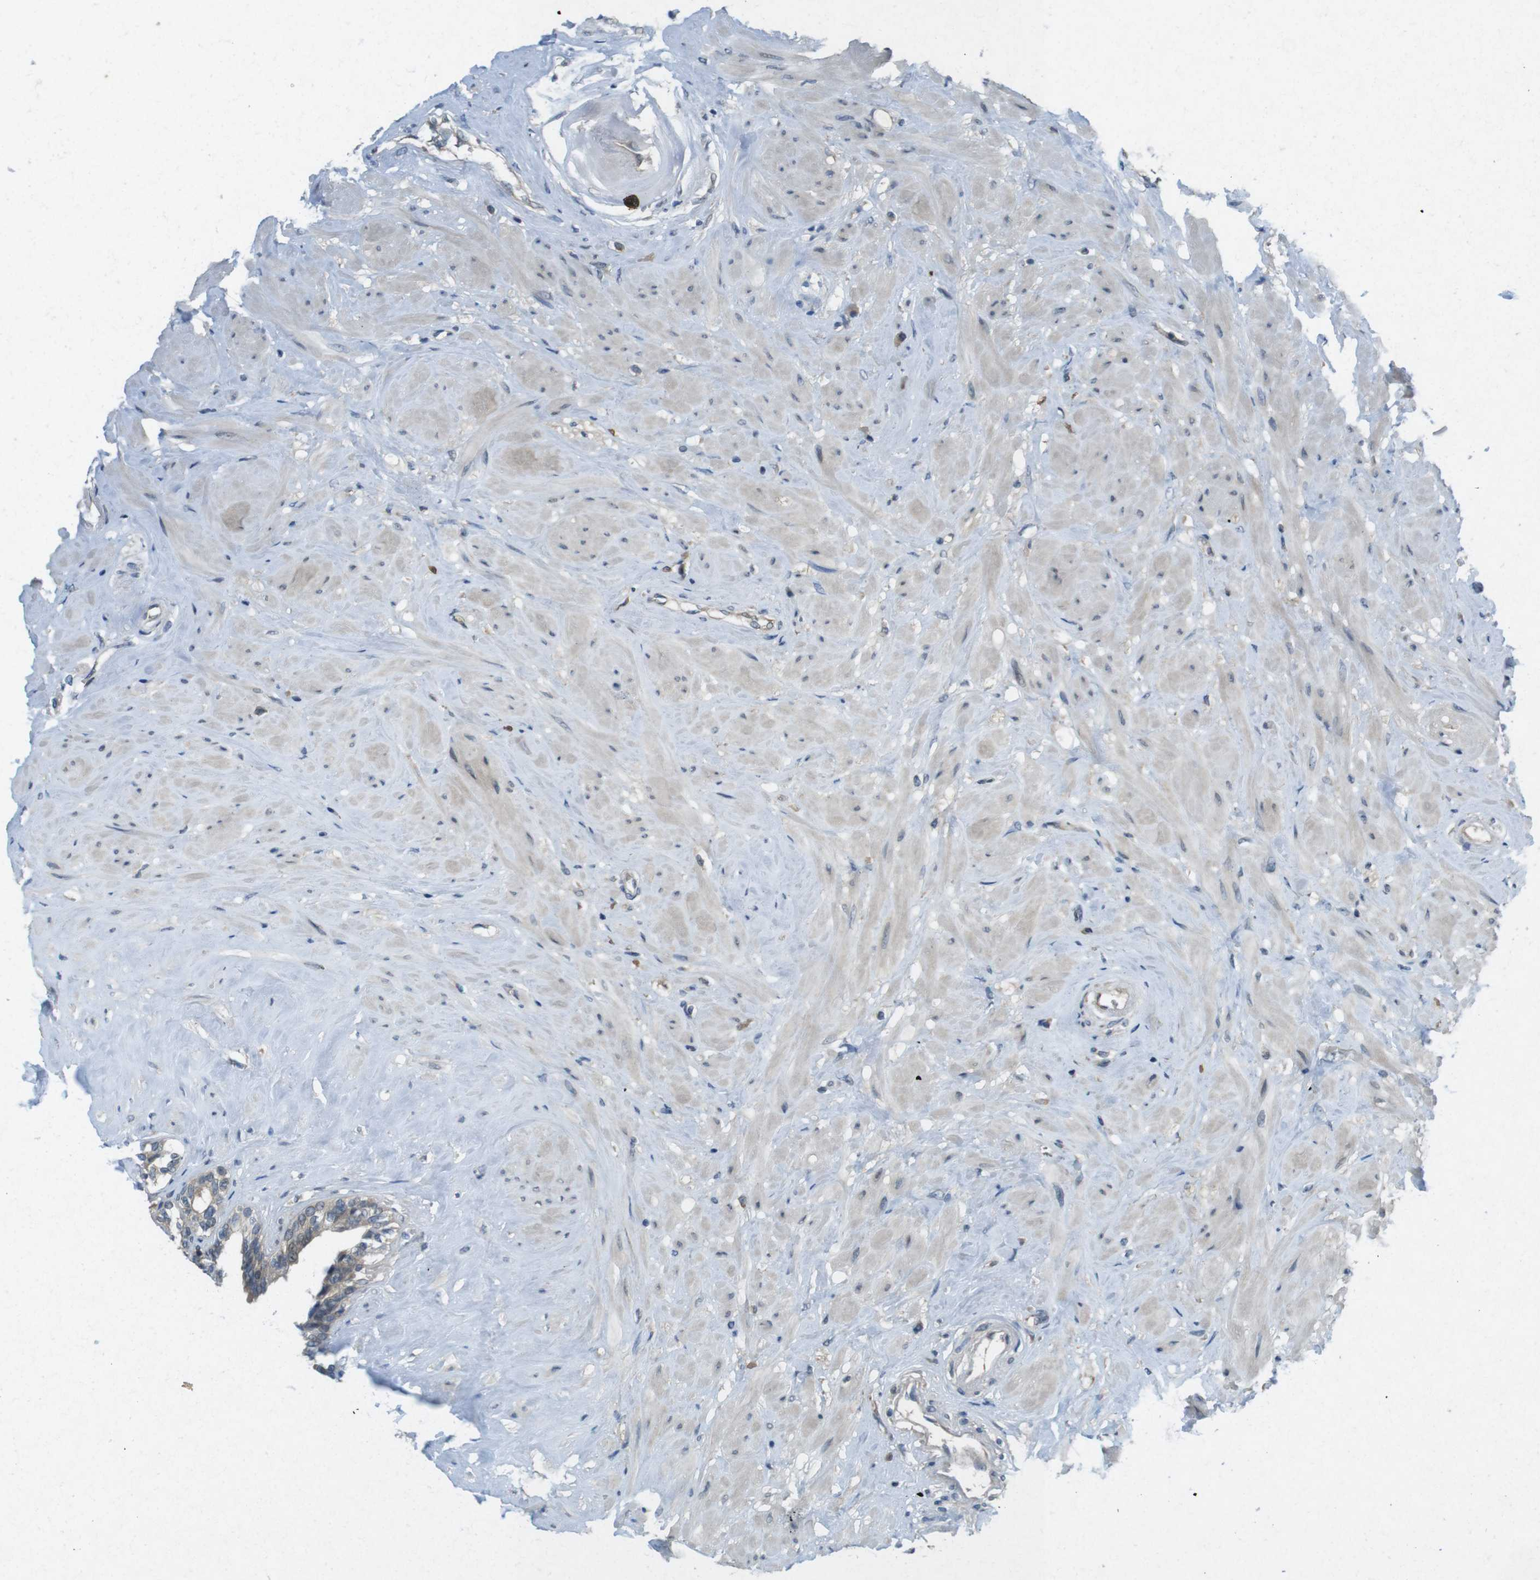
{"staining": {"intensity": "weak", "quantity": ">75%", "location": "cytoplasmic/membranous"}, "tissue": "seminal vesicle", "cell_type": "Glandular cells", "image_type": "normal", "snomed": [{"axis": "morphology", "description": "Normal tissue, NOS"}, {"axis": "topography", "description": "Seminal veicle"}], "caption": "IHC micrograph of benign seminal vesicle: seminal vesicle stained using IHC shows low levels of weak protein expression localized specifically in the cytoplasmic/membranous of glandular cells, appearing as a cytoplasmic/membranous brown color.", "gene": "SUGT1", "patient": {"sex": "male", "age": 63}}